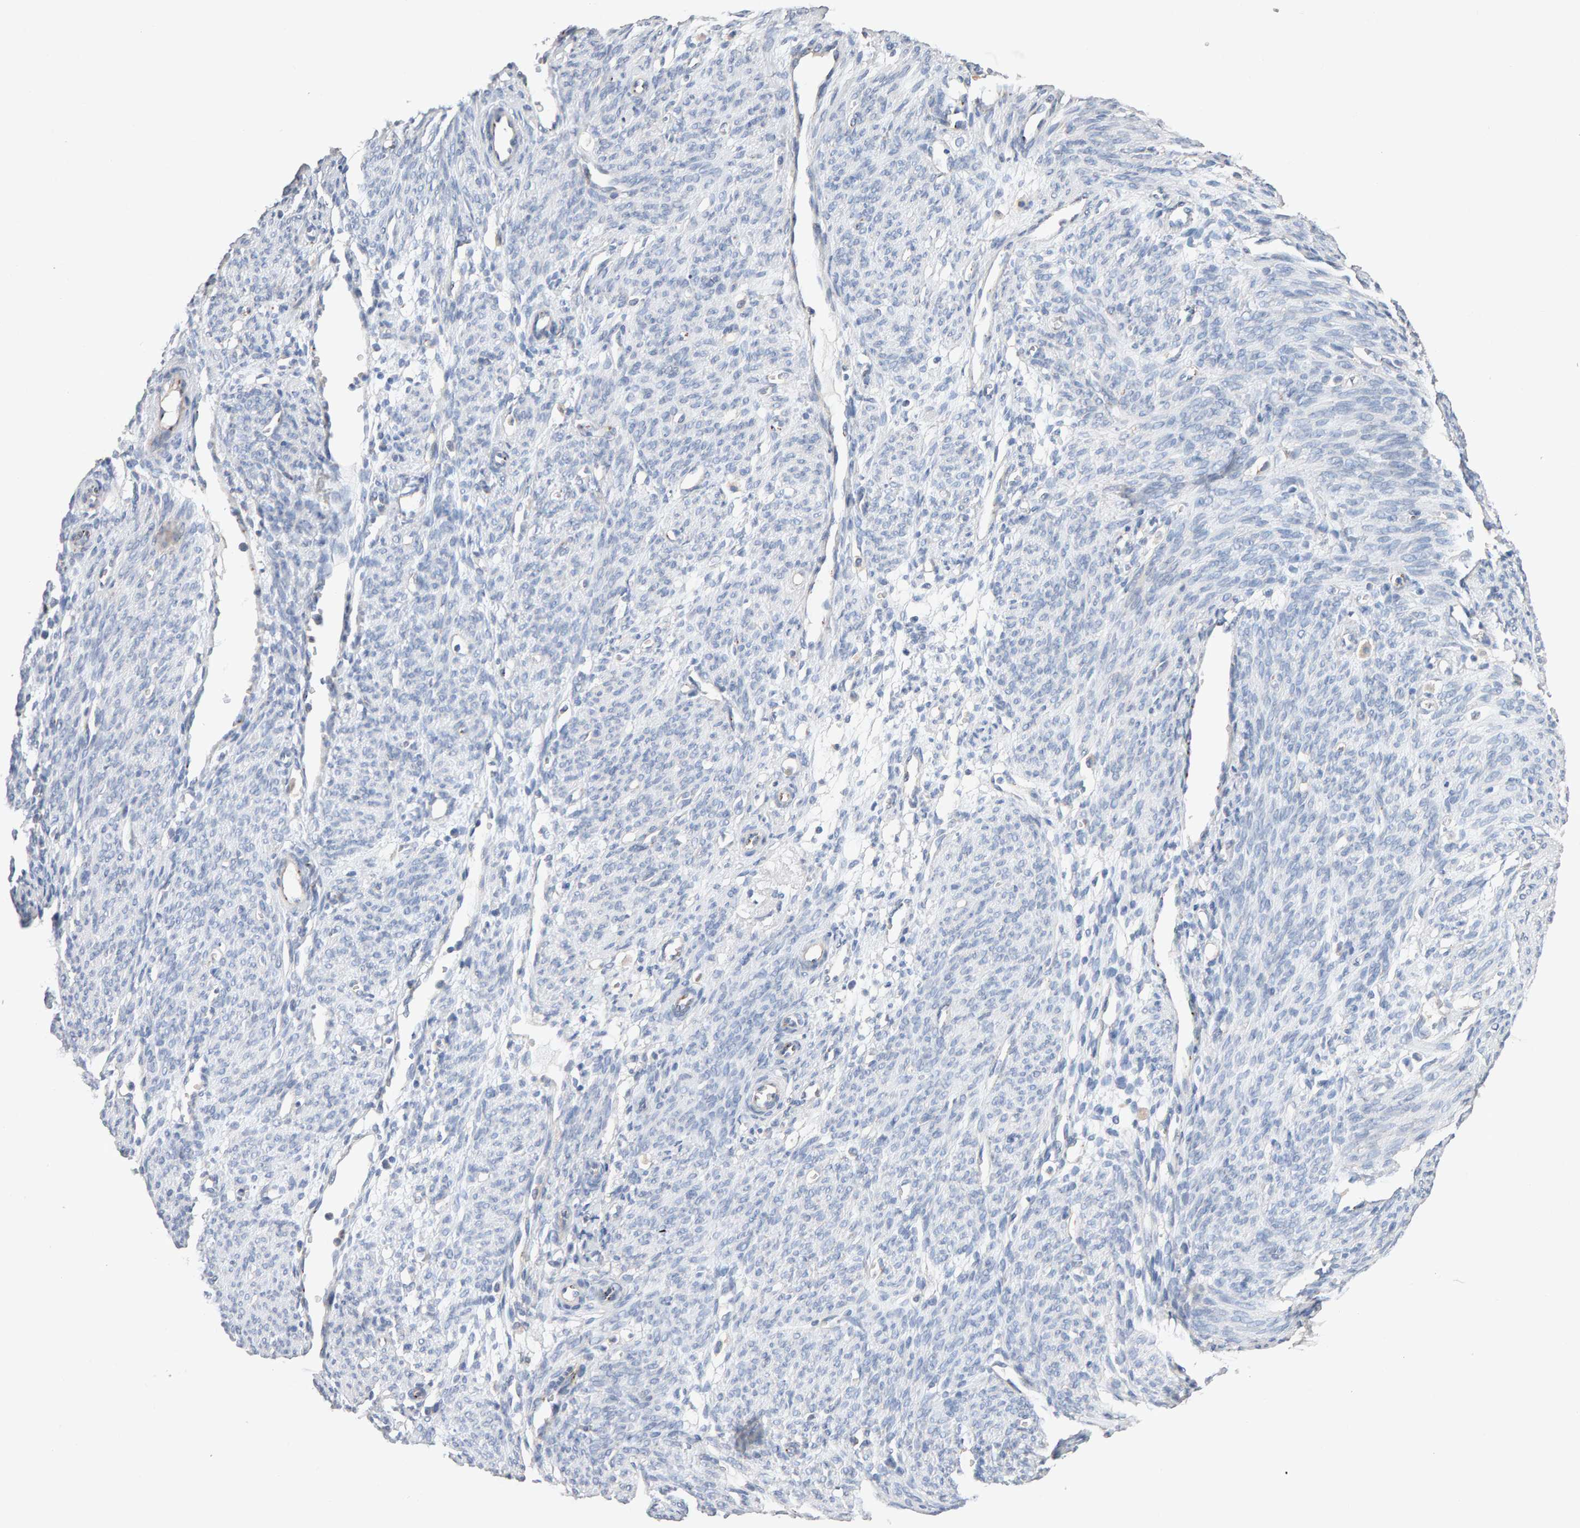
{"staining": {"intensity": "negative", "quantity": "none", "location": "none"}, "tissue": "endometrium", "cell_type": "Cells in endometrial stroma", "image_type": "normal", "snomed": [{"axis": "morphology", "description": "Normal tissue, NOS"}, {"axis": "morphology", "description": "Adenocarcinoma, NOS"}, {"axis": "topography", "description": "Endometrium"}, {"axis": "topography", "description": "Ovary"}], "caption": "Immunohistochemistry (IHC) image of benign endometrium: endometrium stained with DAB demonstrates no significant protein positivity in cells in endometrial stroma.", "gene": "PTPRM", "patient": {"sex": "female", "age": 68}}